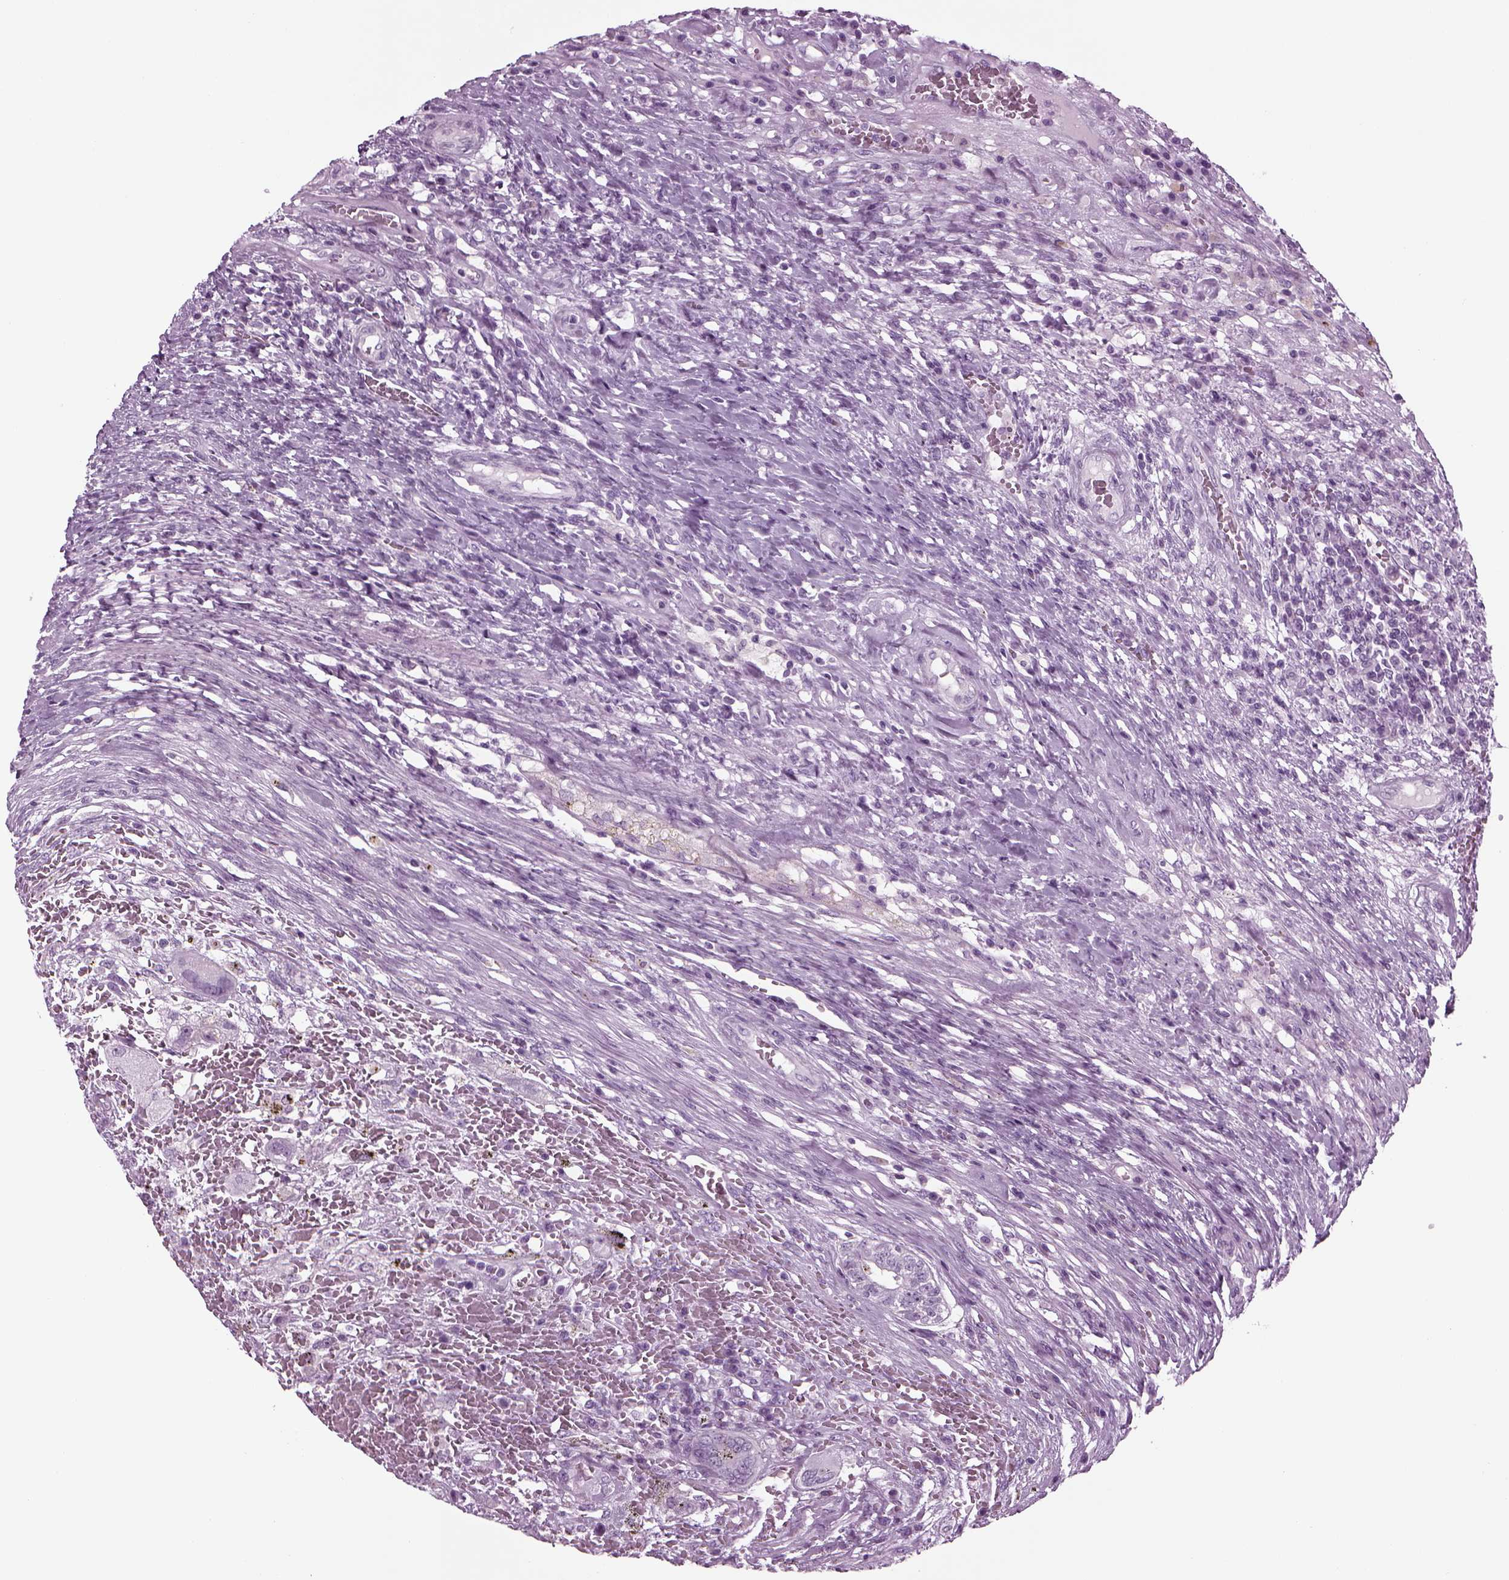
{"staining": {"intensity": "negative", "quantity": "none", "location": "none"}, "tissue": "testis cancer", "cell_type": "Tumor cells", "image_type": "cancer", "snomed": [{"axis": "morphology", "description": "Carcinoma, Embryonal, NOS"}, {"axis": "topography", "description": "Testis"}], "caption": "IHC of testis cancer demonstrates no staining in tumor cells.", "gene": "FAM24A", "patient": {"sex": "male", "age": 26}}